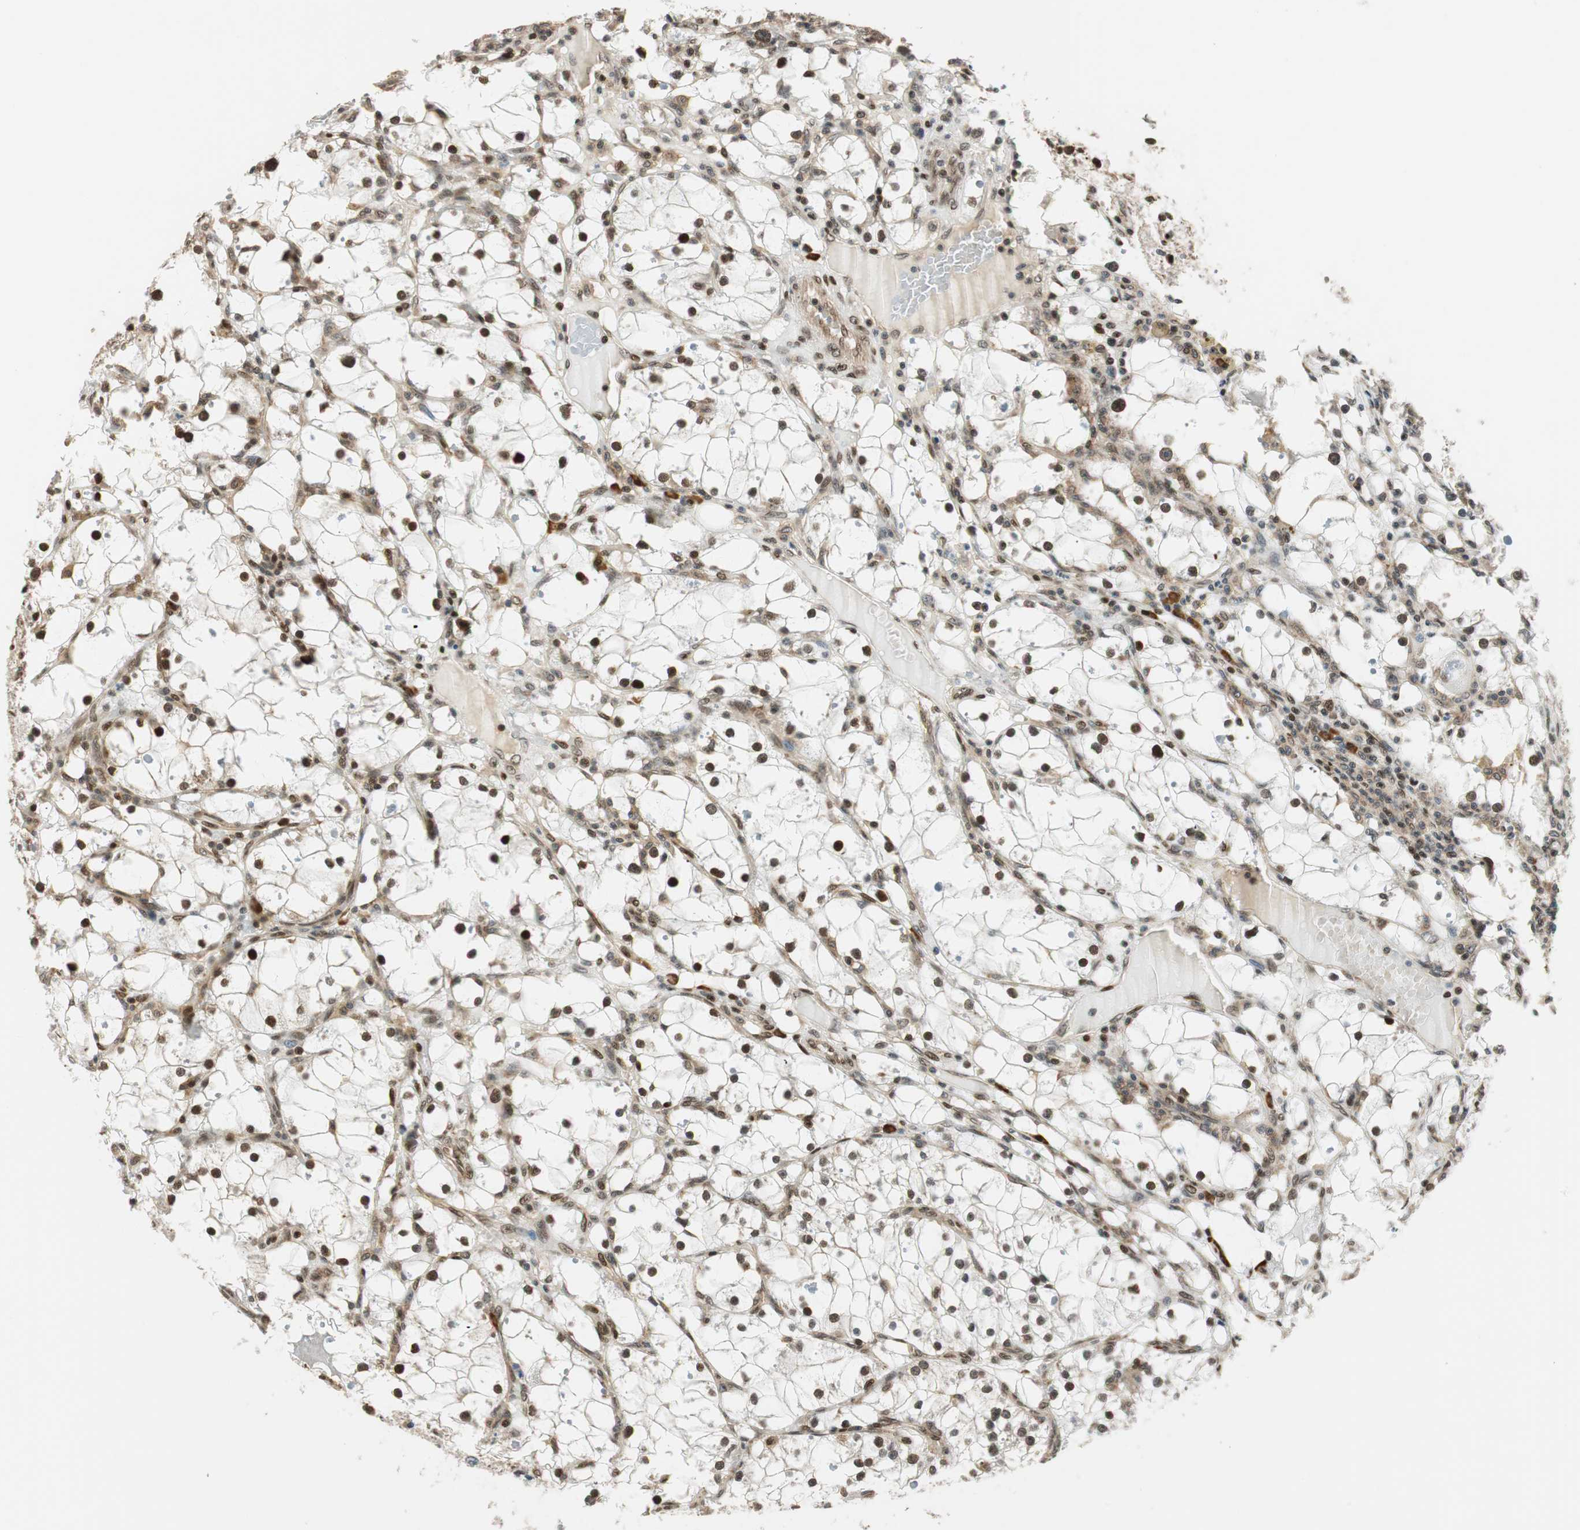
{"staining": {"intensity": "moderate", "quantity": "25%-75%", "location": "nuclear"}, "tissue": "renal cancer", "cell_type": "Tumor cells", "image_type": "cancer", "snomed": [{"axis": "morphology", "description": "Adenocarcinoma, NOS"}, {"axis": "topography", "description": "Kidney"}], "caption": "Immunohistochemistry (IHC) photomicrograph of human renal cancer (adenocarcinoma) stained for a protein (brown), which demonstrates medium levels of moderate nuclear expression in about 25%-75% of tumor cells.", "gene": "RING1", "patient": {"sex": "male", "age": 56}}